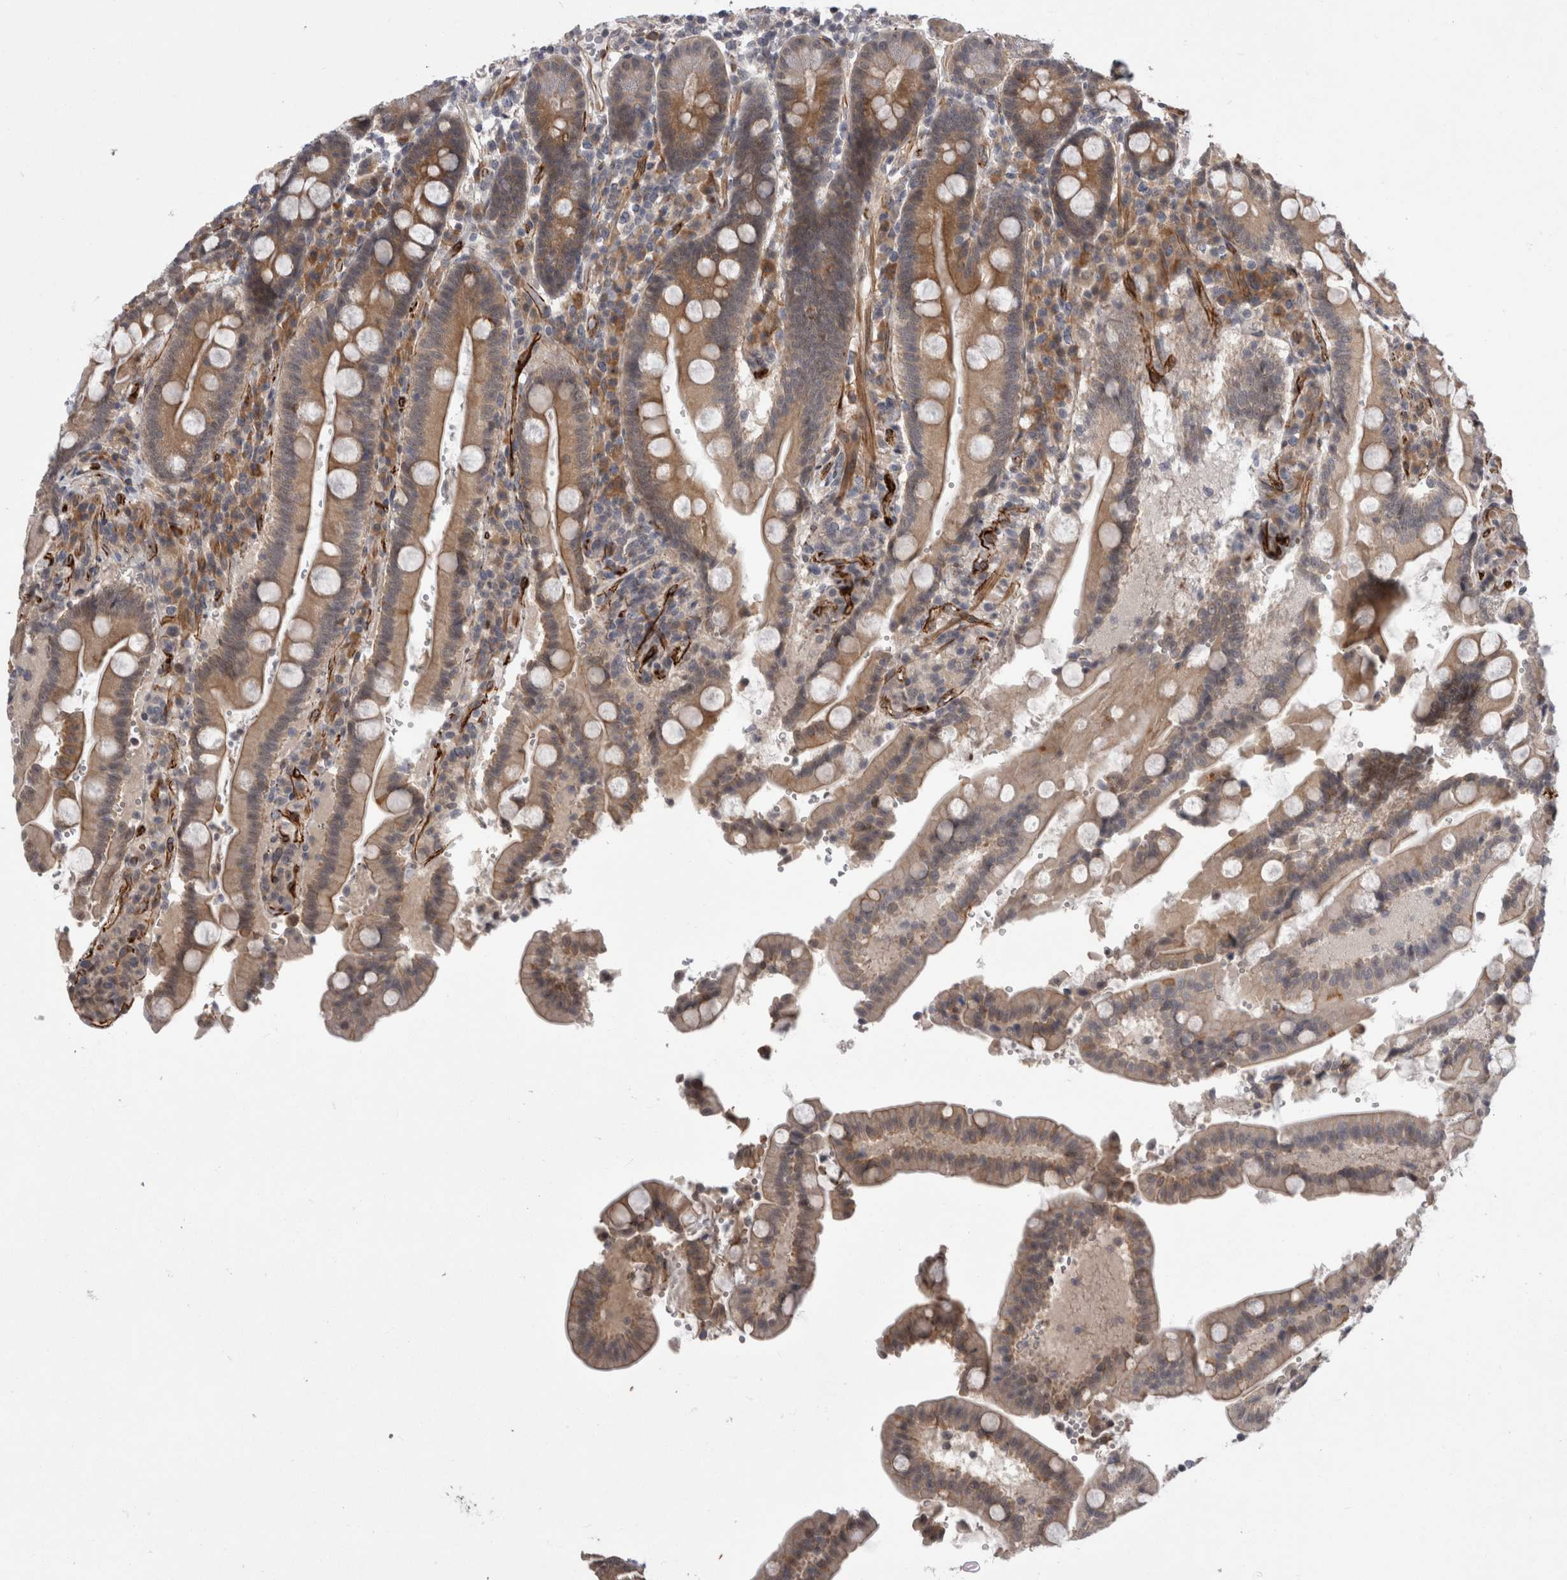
{"staining": {"intensity": "moderate", "quantity": ">75%", "location": "cytoplasmic/membranous,nuclear"}, "tissue": "duodenum", "cell_type": "Glandular cells", "image_type": "normal", "snomed": [{"axis": "morphology", "description": "Normal tissue, NOS"}, {"axis": "topography", "description": "Small intestine, NOS"}], "caption": "Moderate cytoplasmic/membranous,nuclear expression for a protein is seen in approximately >75% of glandular cells of benign duodenum using immunohistochemistry.", "gene": "FAM83H", "patient": {"sex": "female", "age": 71}}